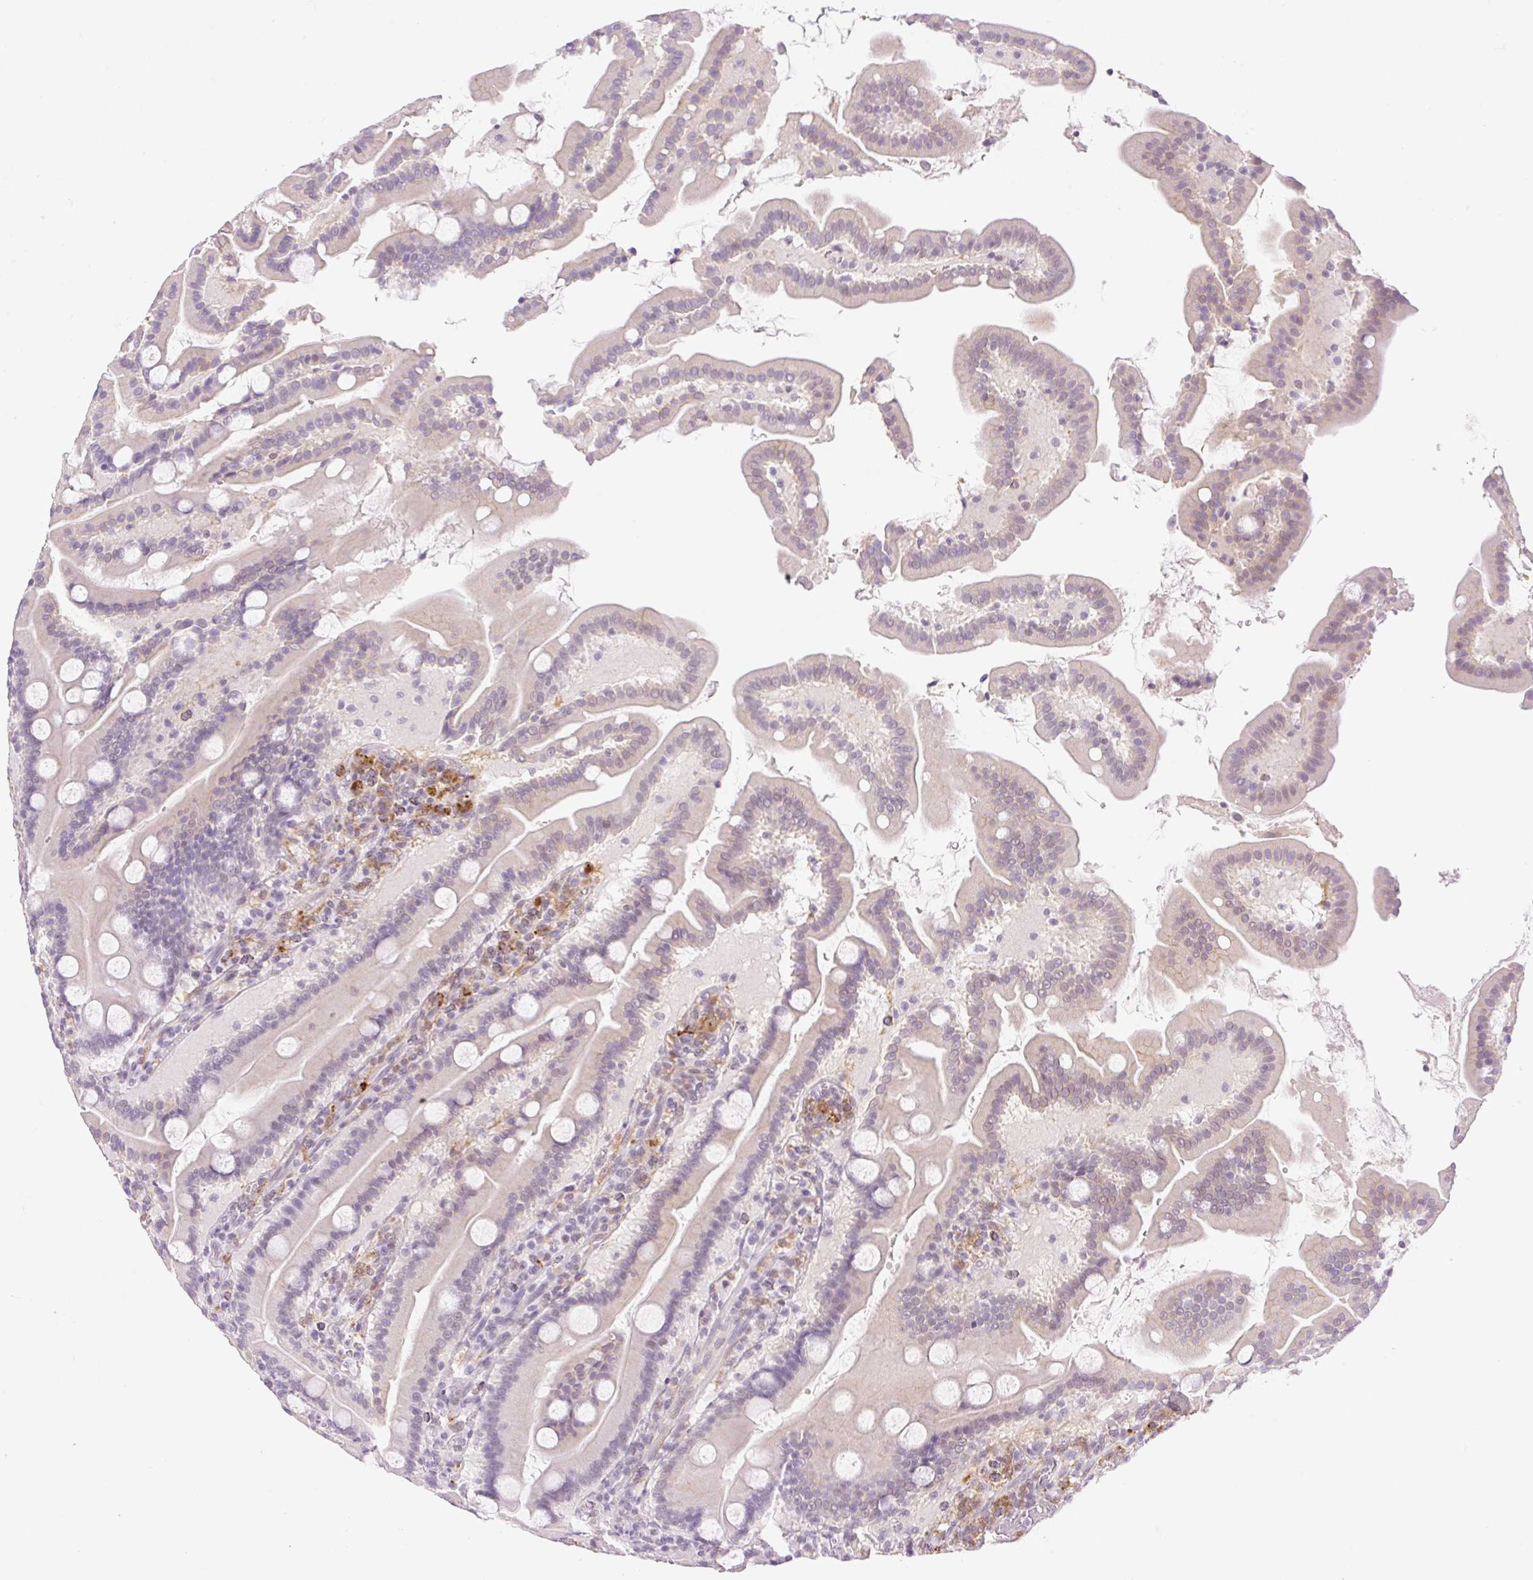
{"staining": {"intensity": "moderate", "quantity": "<25%", "location": "cytoplasmic/membranous,nuclear"}, "tissue": "duodenum", "cell_type": "Glandular cells", "image_type": "normal", "snomed": [{"axis": "morphology", "description": "Normal tissue, NOS"}, {"axis": "topography", "description": "Duodenum"}], "caption": "Protein staining by immunohistochemistry exhibits moderate cytoplasmic/membranous,nuclear positivity in about <25% of glandular cells in benign duodenum.", "gene": "PALM3", "patient": {"sex": "male", "age": 55}}